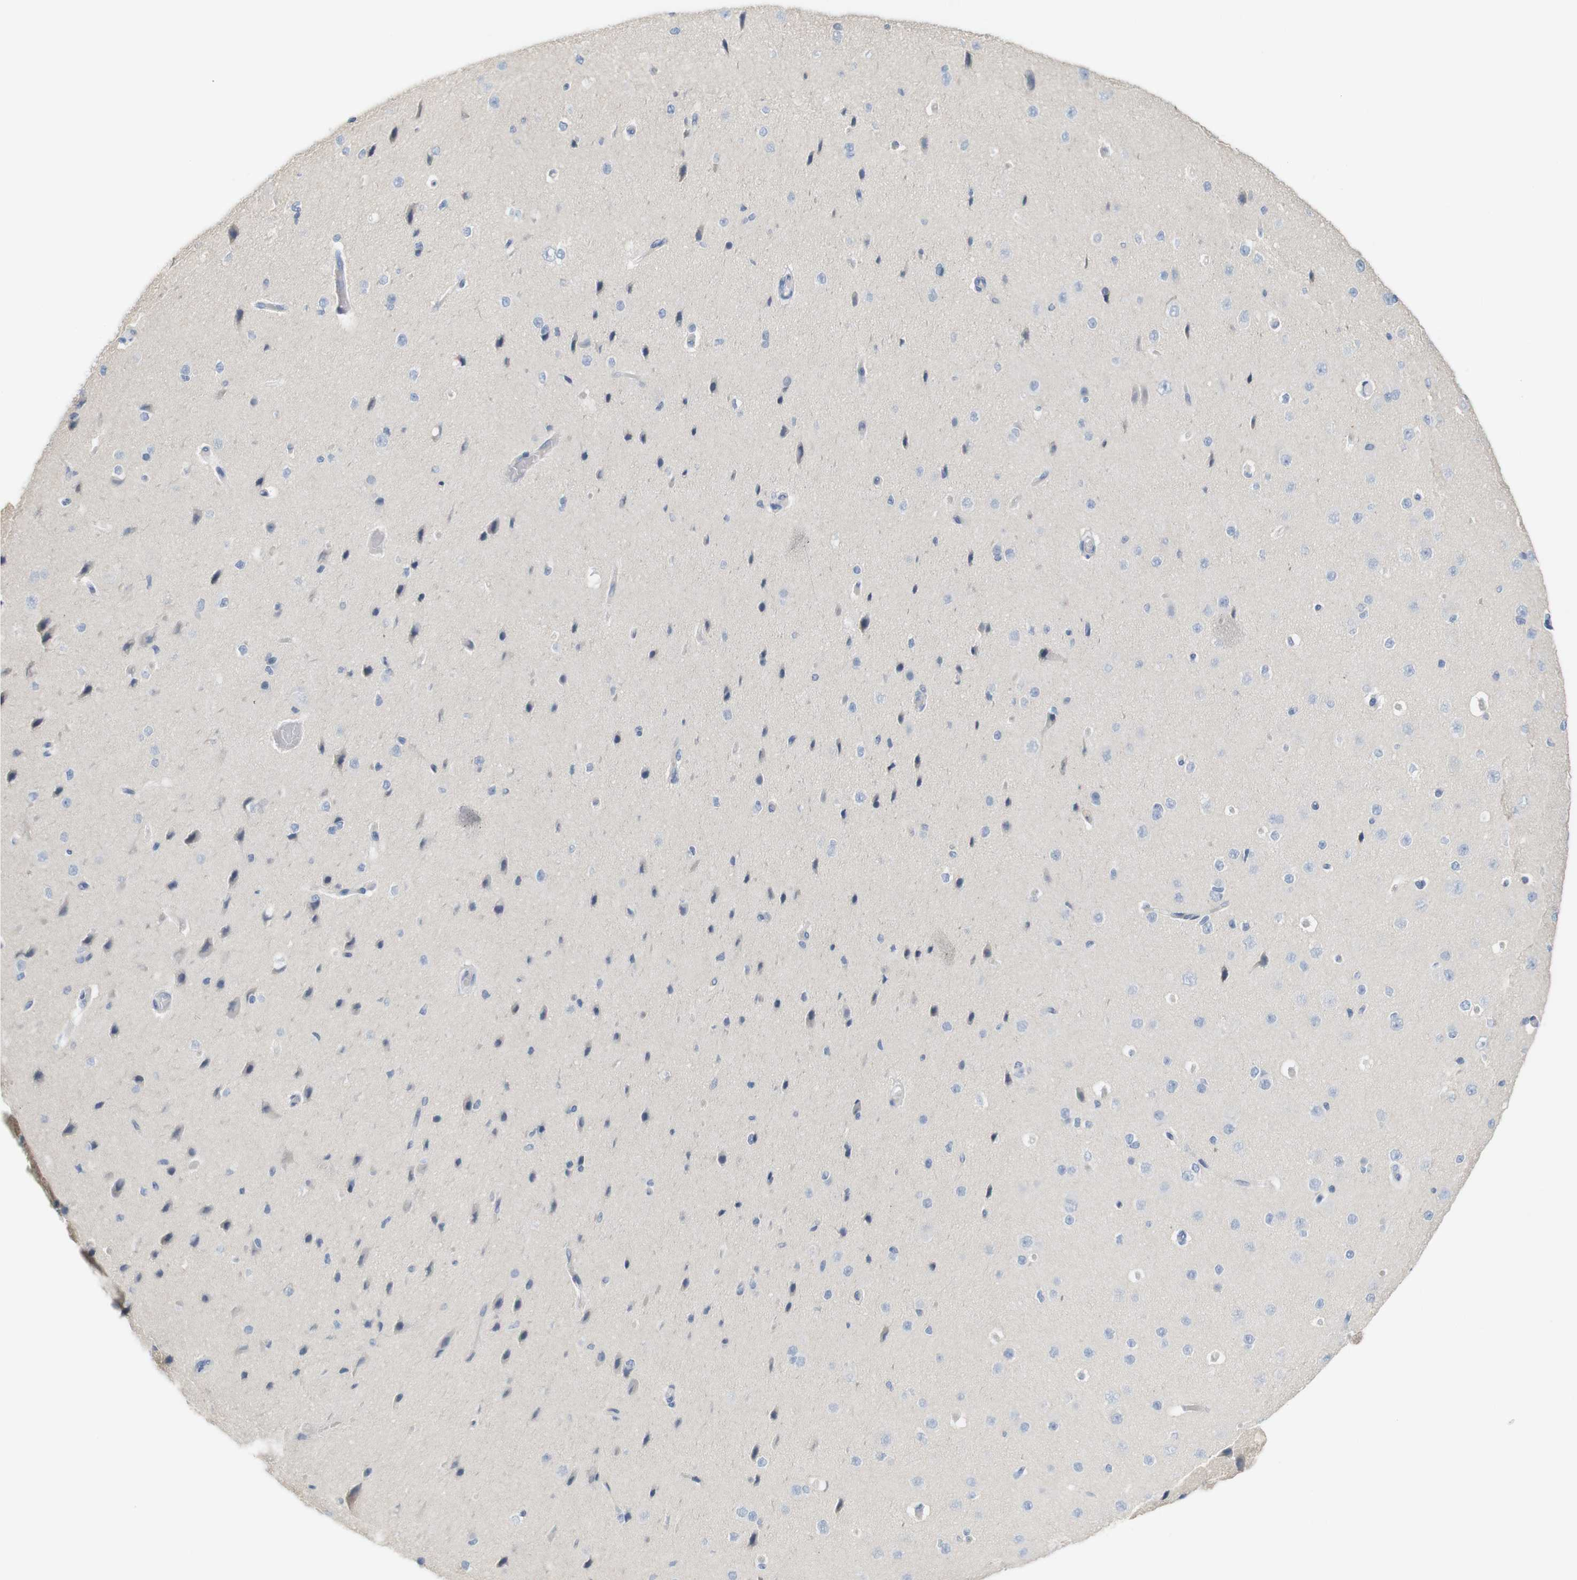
{"staining": {"intensity": "negative", "quantity": "none", "location": "none"}, "tissue": "cerebral cortex", "cell_type": "Endothelial cells", "image_type": "normal", "snomed": [{"axis": "morphology", "description": "Normal tissue, NOS"}, {"axis": "morphology", "description": "Developmental malformation"}, {"axis": "topography", "description": "Cerebral cortex"}], "caption": "High power microscopy image of an immunohistochemistry photomicrograph of benign cerebral cortex, revealing no significant positivity in endothelial cells. (DAB (3,3'-diaminobenzidine) immunohistochemistry, high magnification).", "gene": "RGS9", "patient": {"sex": "female", "age": 30}}